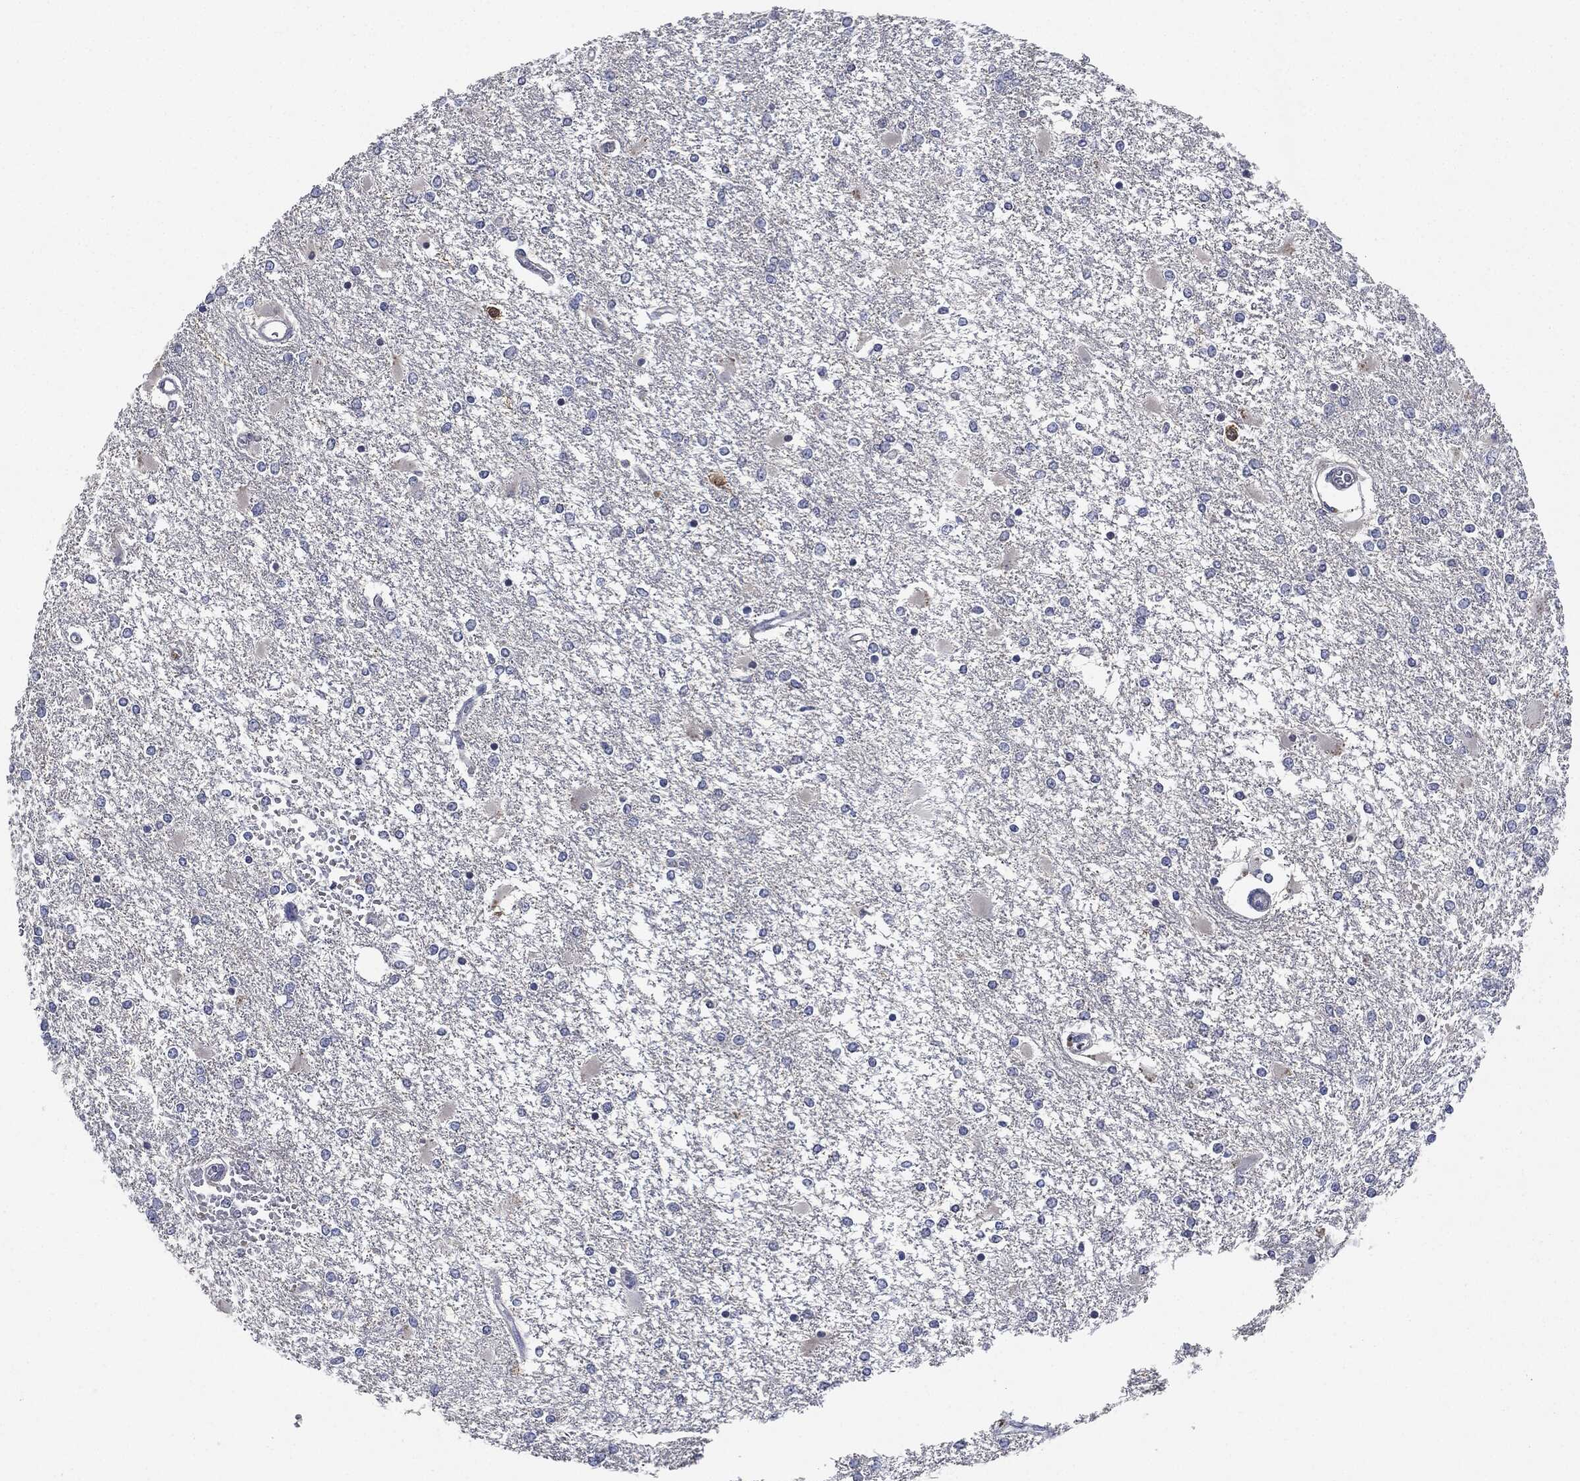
{"staining": {"intensity": "negative", "quantity": "none", "location": "none"}, "tissue": "glioma", "cell_type": "Tumor cells", "image_type": "cancer", "snomed": [{"axis": "morphology", "description": "Glioma, malignant, High grade"}, {"axis": "topography", "description": "Cerebral cortex"}], "caption": "The IHC micrograph has no significant expression in tumor cells of glioma tissue.", "gene": "NTRK1", "patient": {"sex": "male", "age": 79}}